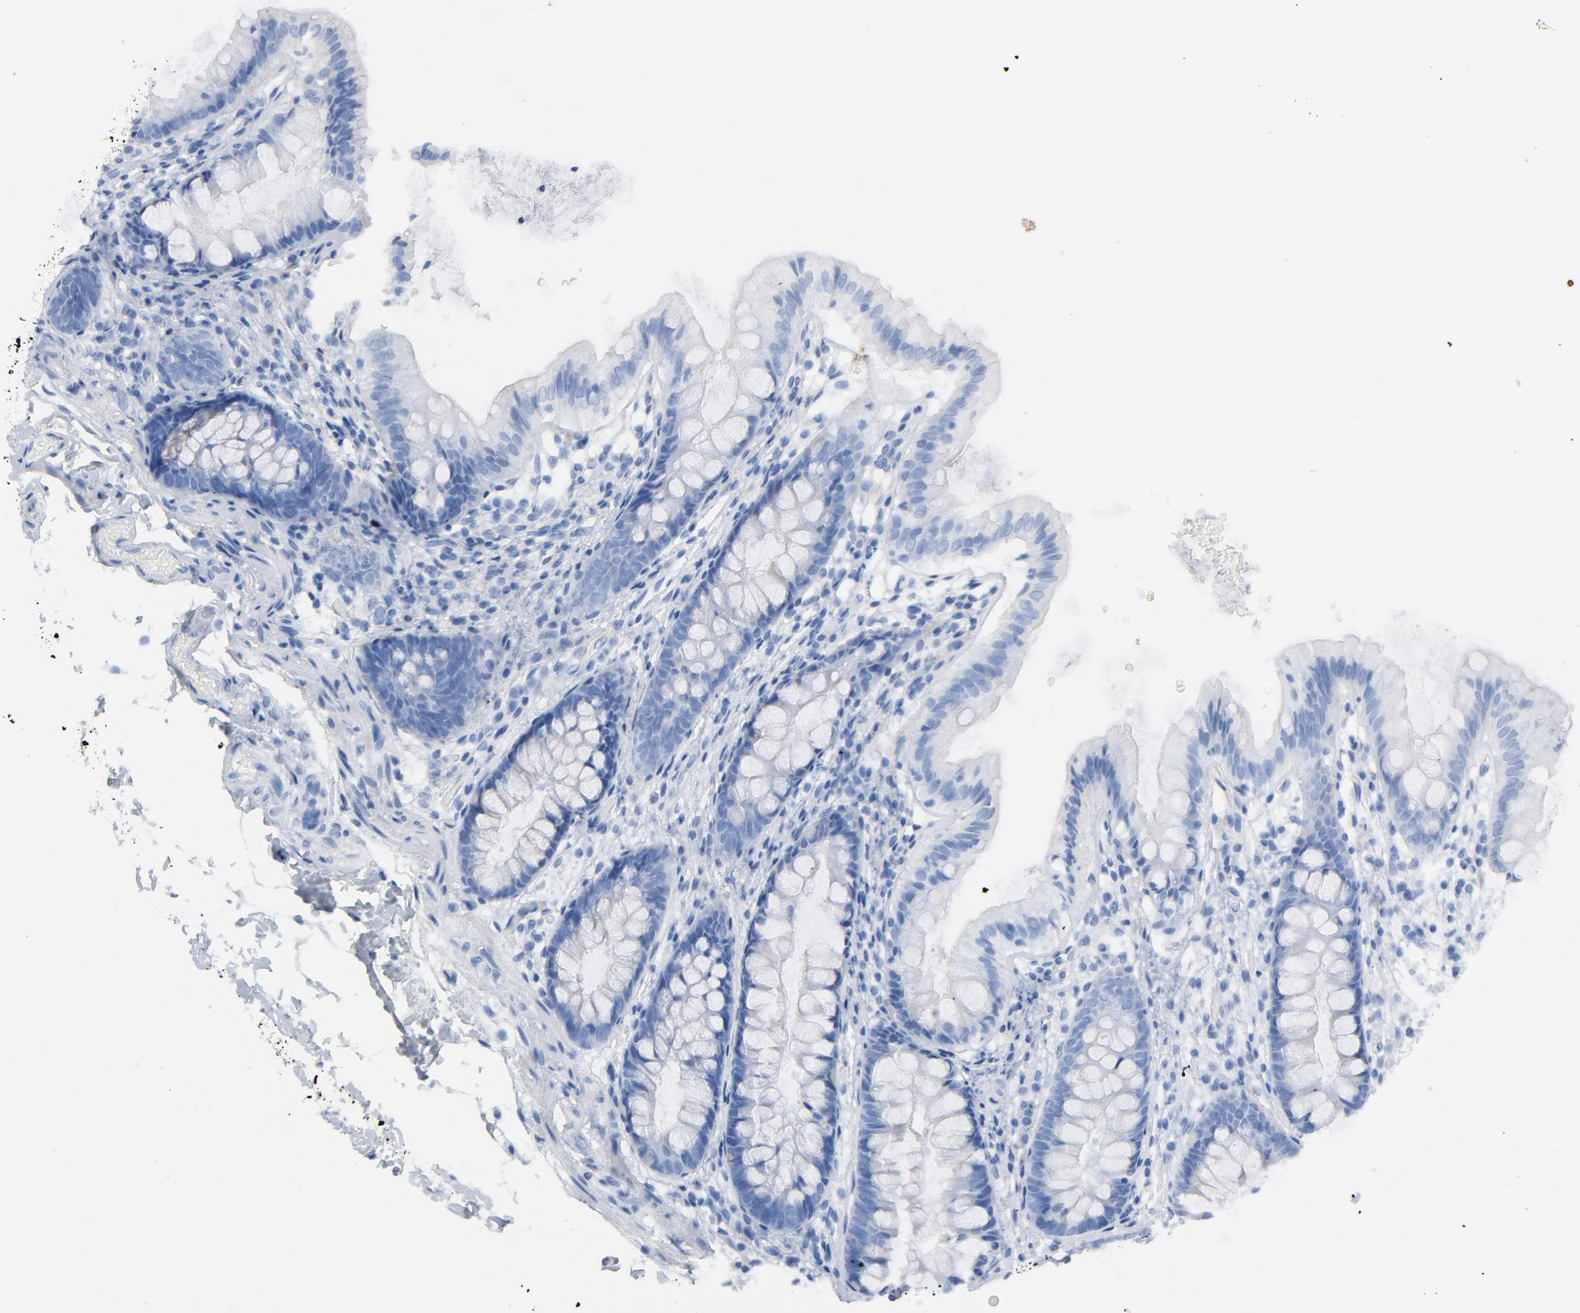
{"staining": {"intensity": "negative", "quantity": "none", "location": "none"}, "tissue": "colon", "cell_type": "Endothelial cells", "image_type": "normal", "snomed": [{"axis": "morphology", "description": "Normal tissue, NOS"}, {"axis": "topography", "description": "Smooth muscle"}, {"axis": "topography", "description": "Colon"}], "caption": "The micrograph exhibits no significant positivity in endothelial cells of colon.", "gene": "C14orf119", "patient": {"sex": "male", "age": 67}}